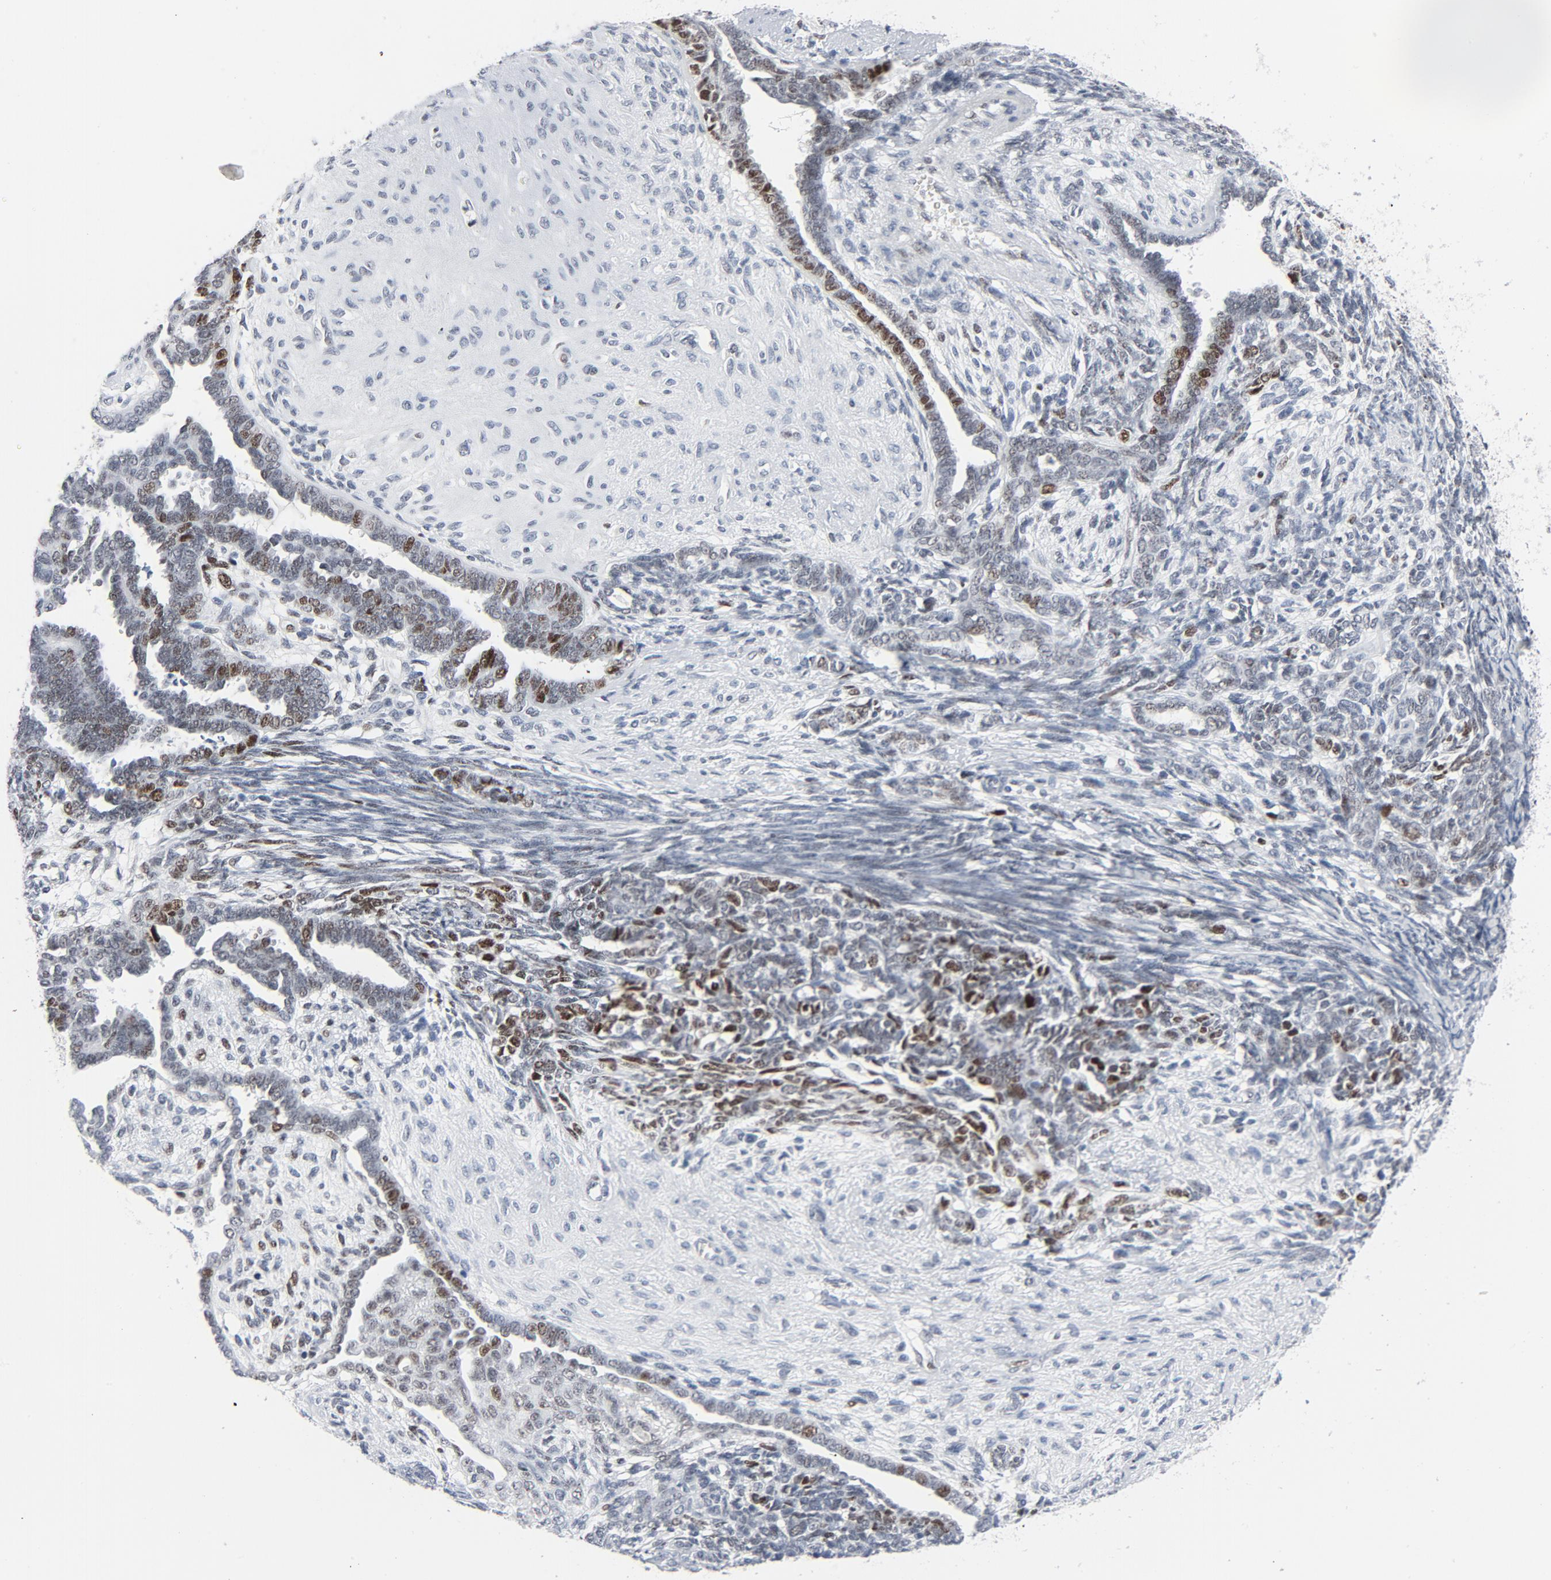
{"staining": {"intensity": "strong", "quantity": "<25%", "location": "nuclear"}, "tissue": "endometrial cancer", "cell_type": "Tumor cells", "image_type": "cancer", "snomed": [{"axis": "morphology", "description": "Neoplasm, malignant, NOS"}, {"axis": "topography", "description": "Endometrium"}], "caption": "A brown stain highlights strong nuclear expression of a protein in human endometrial neoplasm (malignant) tumor cells.", "gene": "POLD1", "patient": {"sex": "female", "age": 74}}